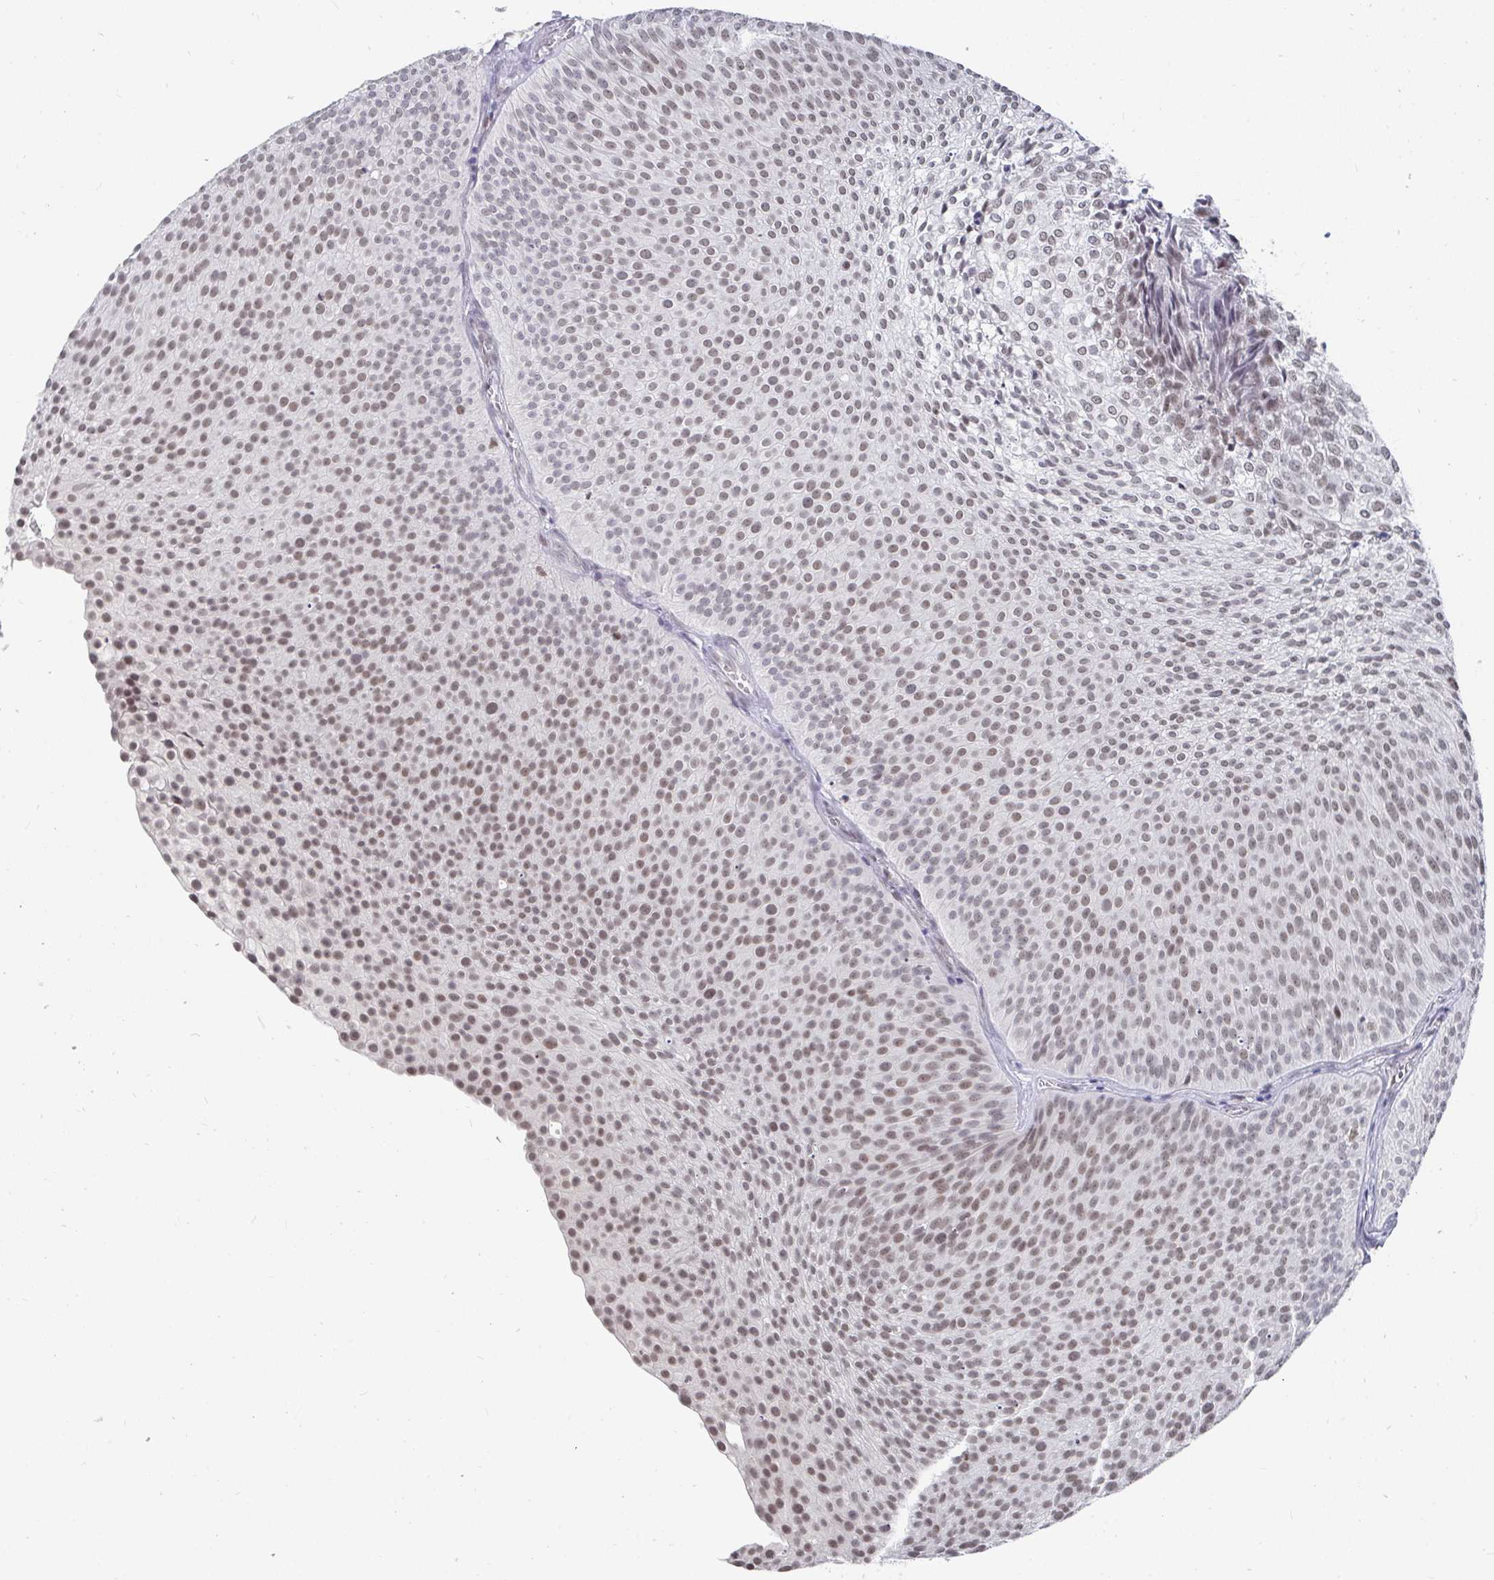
{"staining": {"intensity": "weak", "quantity": ">75%", "location": "nuclear"}, "tissue": "urothelial cancer", "cell_type": "Tumor cells", "image_type": "cancer", "snomed": [{"axis": "morphology", "description": "Urothelial carcinoma, Low grade"}, {"axis": "topography", "description": "Urinary bladder"}], "caption": "Urothelial cancer was stained to show a protein in brown. There is low levels of weak nuclear positivity in about >75% of tumor cells.", "gene": "RCOR1", "patient": {"sex": "male", "age": 91}}